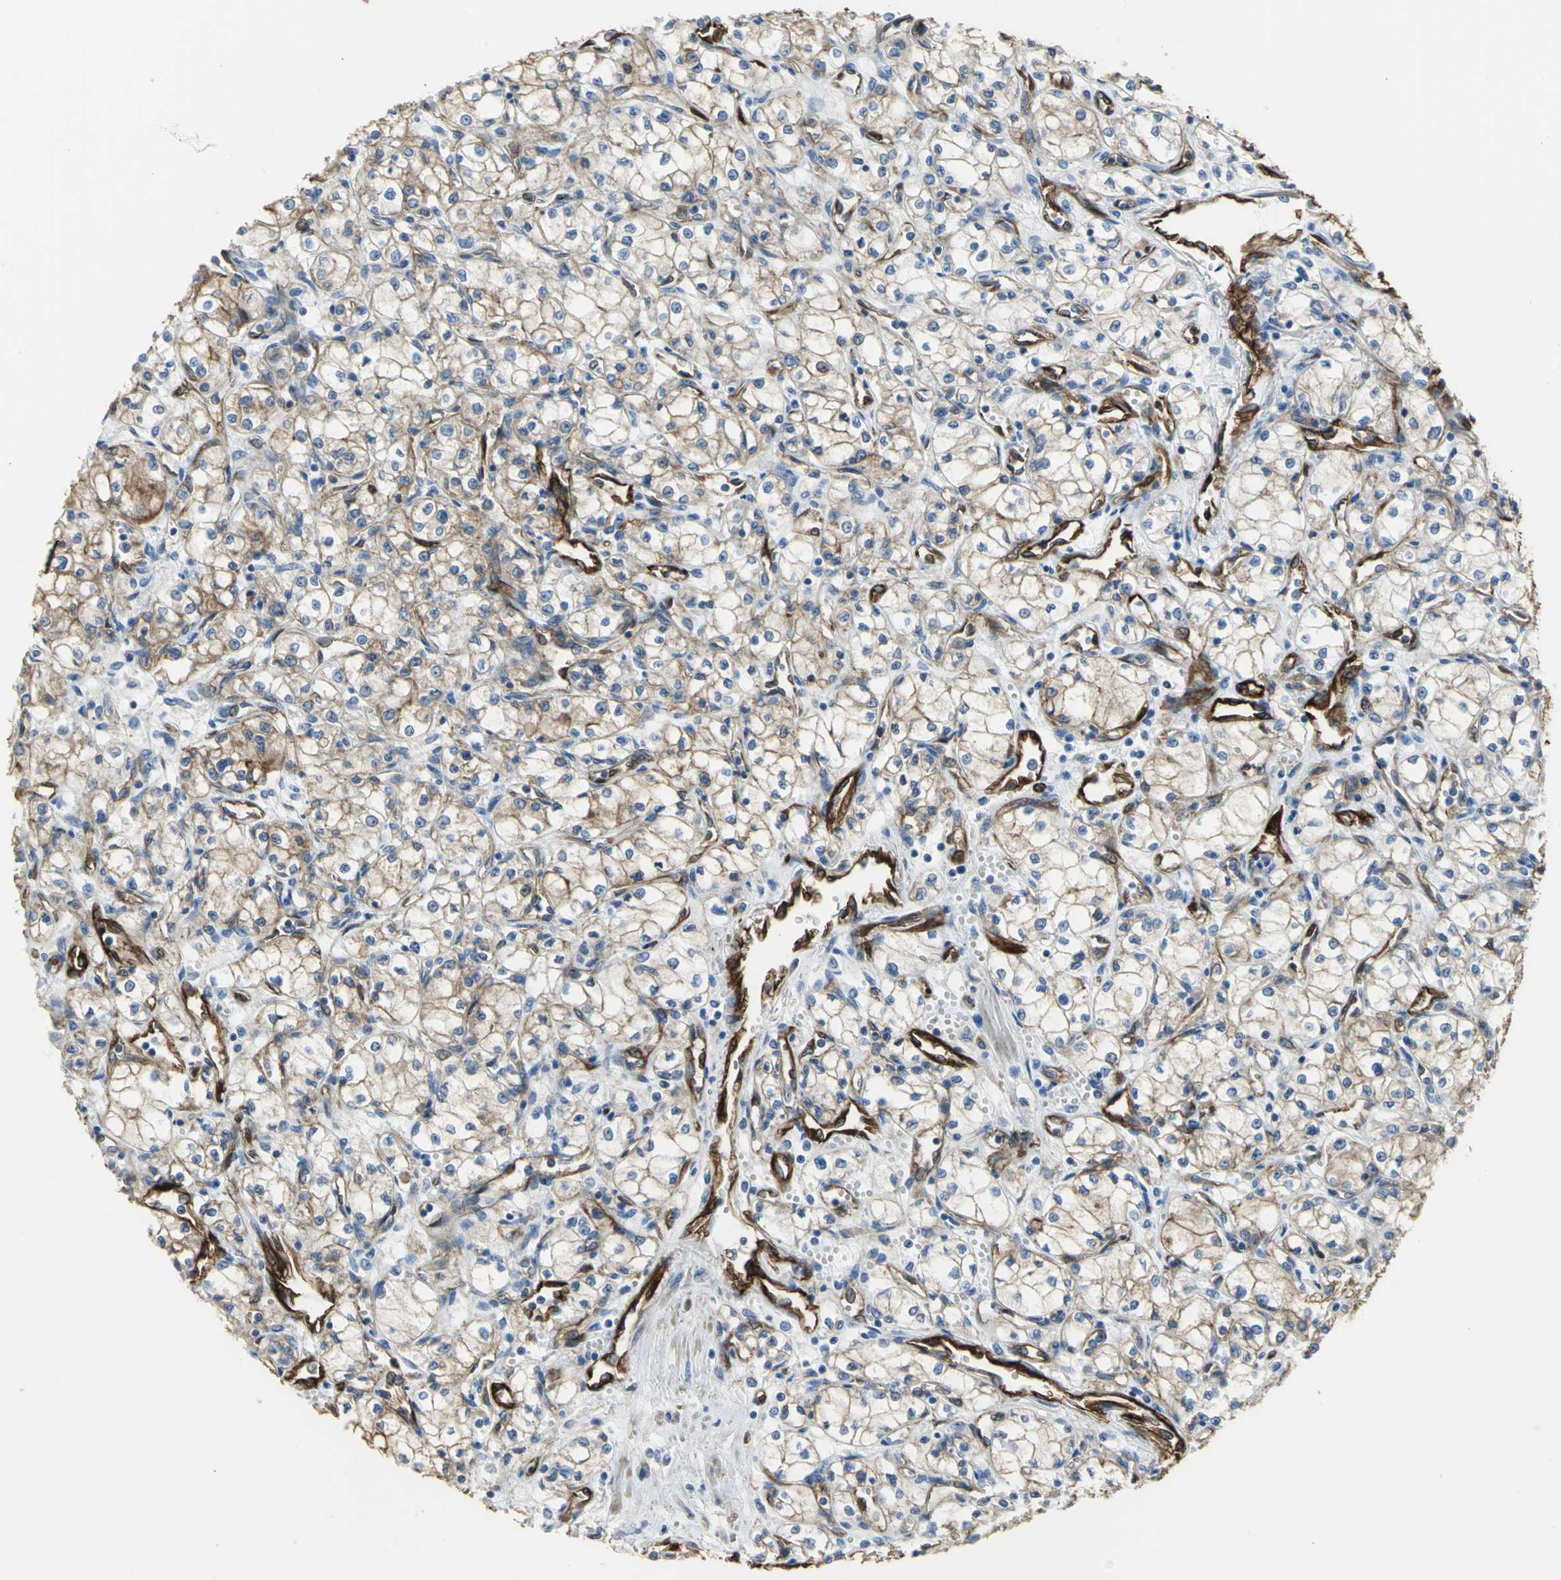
{"staining": {"intensity": "moderate", "quantity": "25%-75%", "location": "cytoplasmic/membranous"}, "tissue": "renal cancer", "cell_type": "Tumor cells", "image_type": "cancer", "snomed": [{"axis": "morphology", "description": "Normal tissue, NOS"}, {"axis": "morphology", "description": "Adenocarcinoma, NOS"}, {"axis": "topography", "description": "Kidney"}], "caption": "Renal adenocarcinoma stained for a protein (brown) demonstrates moderate cytoplasmic/membranous positive positivity in about 25%-75% of tumor cells.", "gene": "FLNB", "patient": {"sex": "male", "age": 59}}